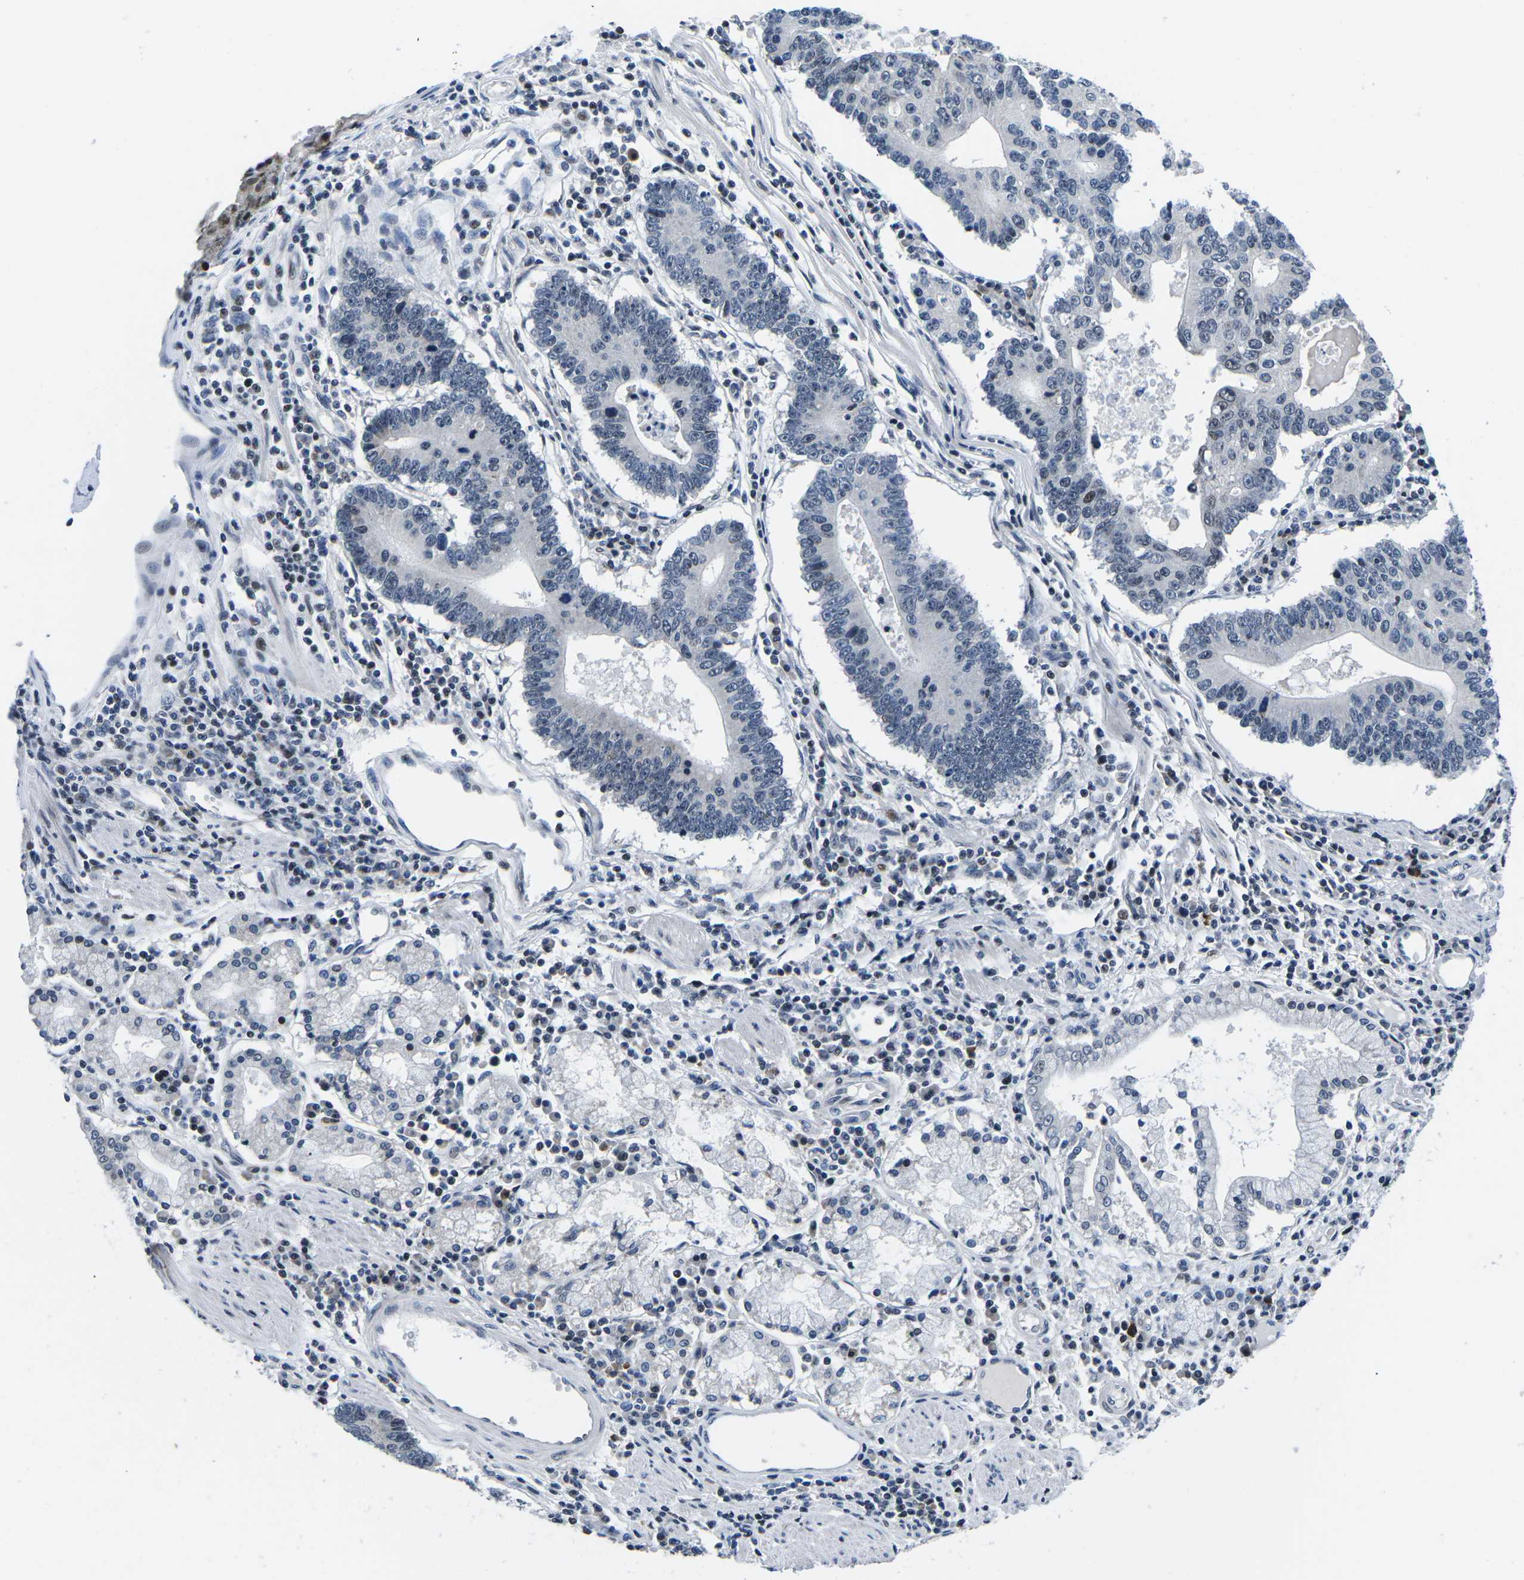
{"staining": {"intensity": "moderate", "quantity": "<25%", "location": "nuclear"}, "tissue": "stomach cancer", "cell_type": "Tumor cells", "image_type": "cancer", "snomed": [{"axis": "morphology", "description": "Adenocarcinoma, NOS"}, {"axis": "topography", "description": "Stomach"}], "caption": "Immunohistochemistry of stomach cancer (adenocarcinoma) demonstrates low levels of moderate nuclear positivity in approximately <25% of tumor cells. (brown staining indicates protein expression, while blue staining denotes nuclei).", "gene": "CDC73", "patient": {"sex": "male", "age": 59}}